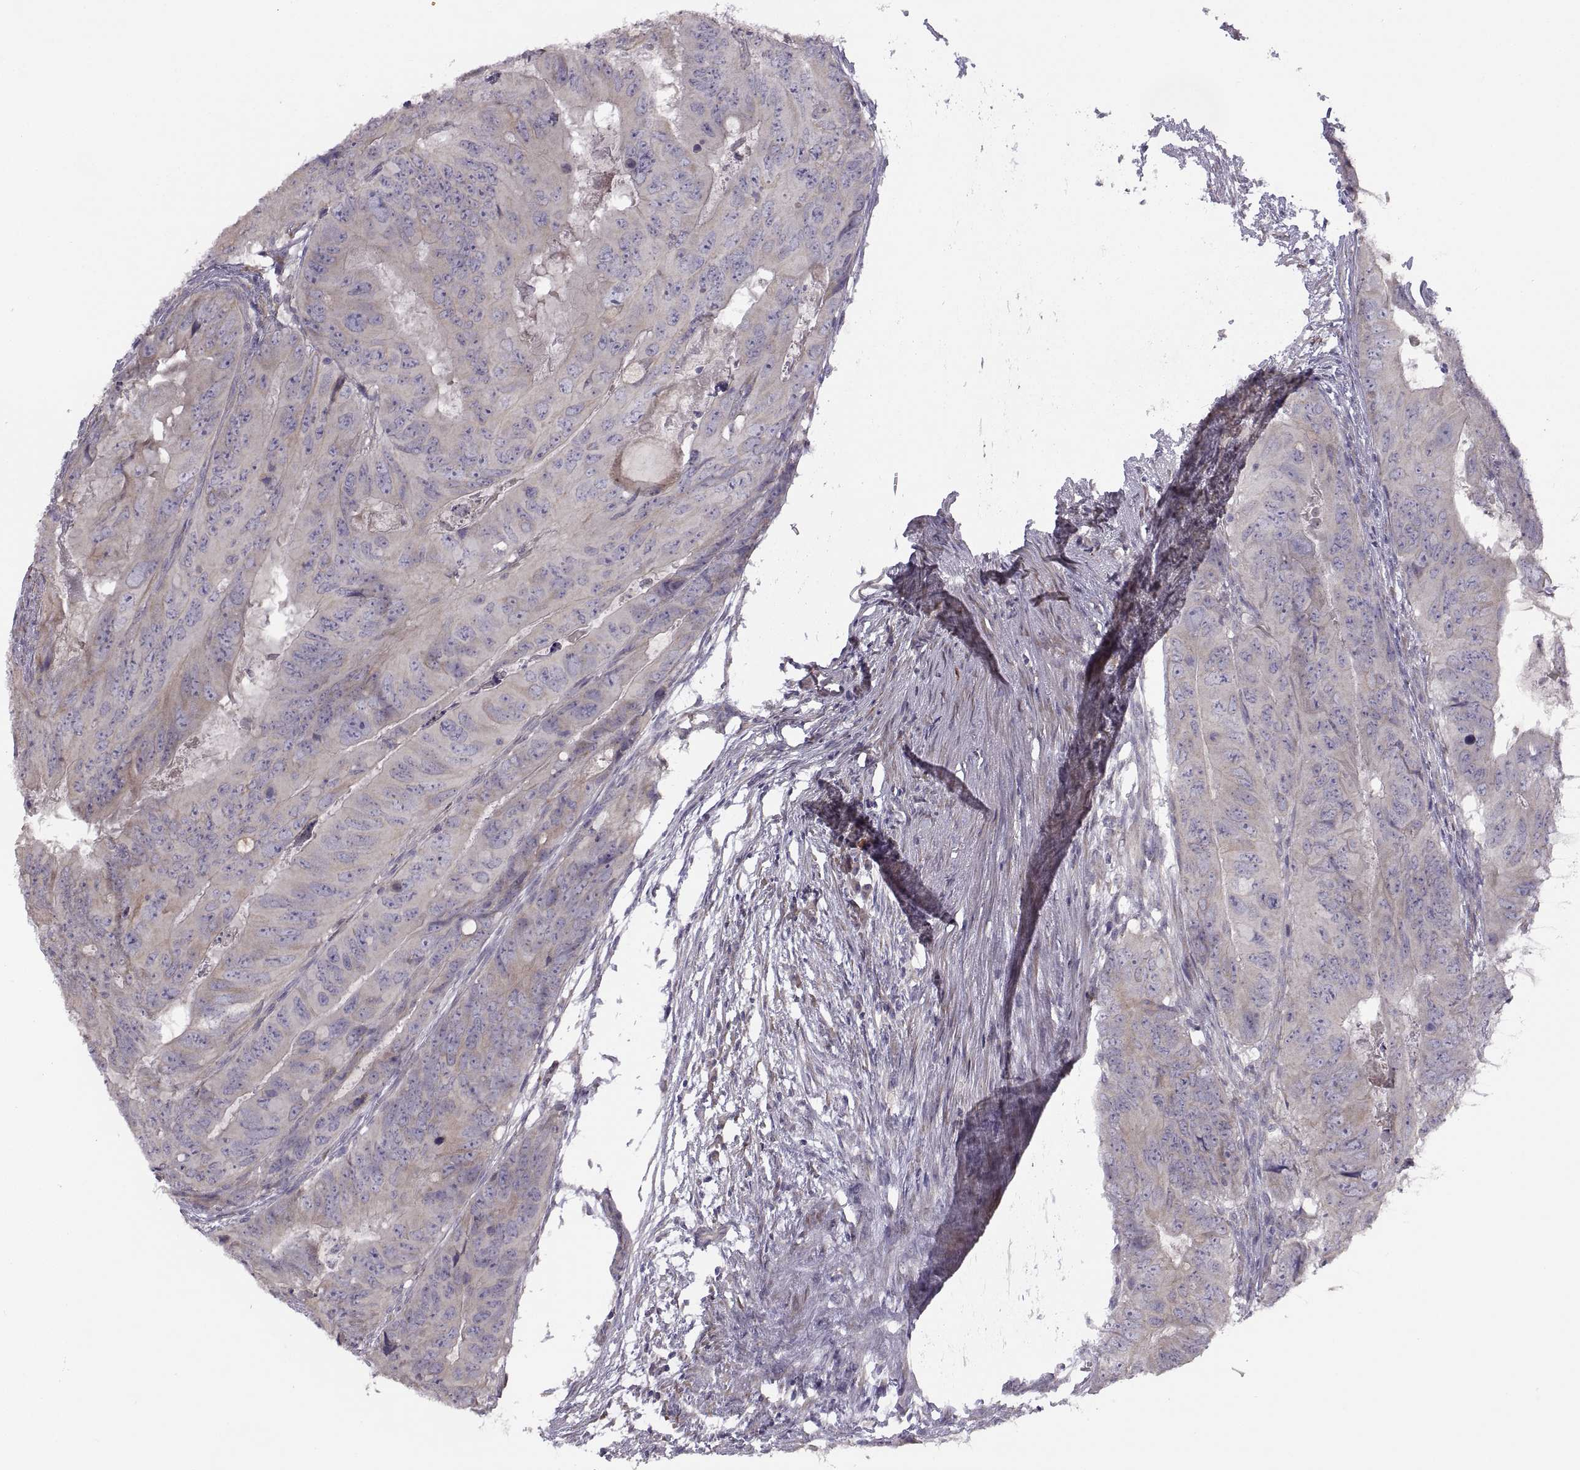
{"staining": {"intensity": "weak", "quantity": ">75%", "location": "cytoplasmic/membranous"}, "tissue": "colorectal cancer", "cell_type": "Tumor cells", "image_type": "cancer", "snomed": [{"axis": "morphology", "description": "Adenocarcinoma, NOS"}, {"axis": "topography", "description": "Colon"}], "caption": "Immunohistochemistry staining of colorectal cancer, which exhibits low levels of weak cytoplasmic/membranous staining in about >75% of tumor cells indicating weak cytoplasmic/membranous protein expression. The staining was performed using DAB (brown) for protein detection and nuclei were counterstained in hematoxylin (blue).", "gene": "ACSBG2", "patient": {"sex": "male", "age": 79}}